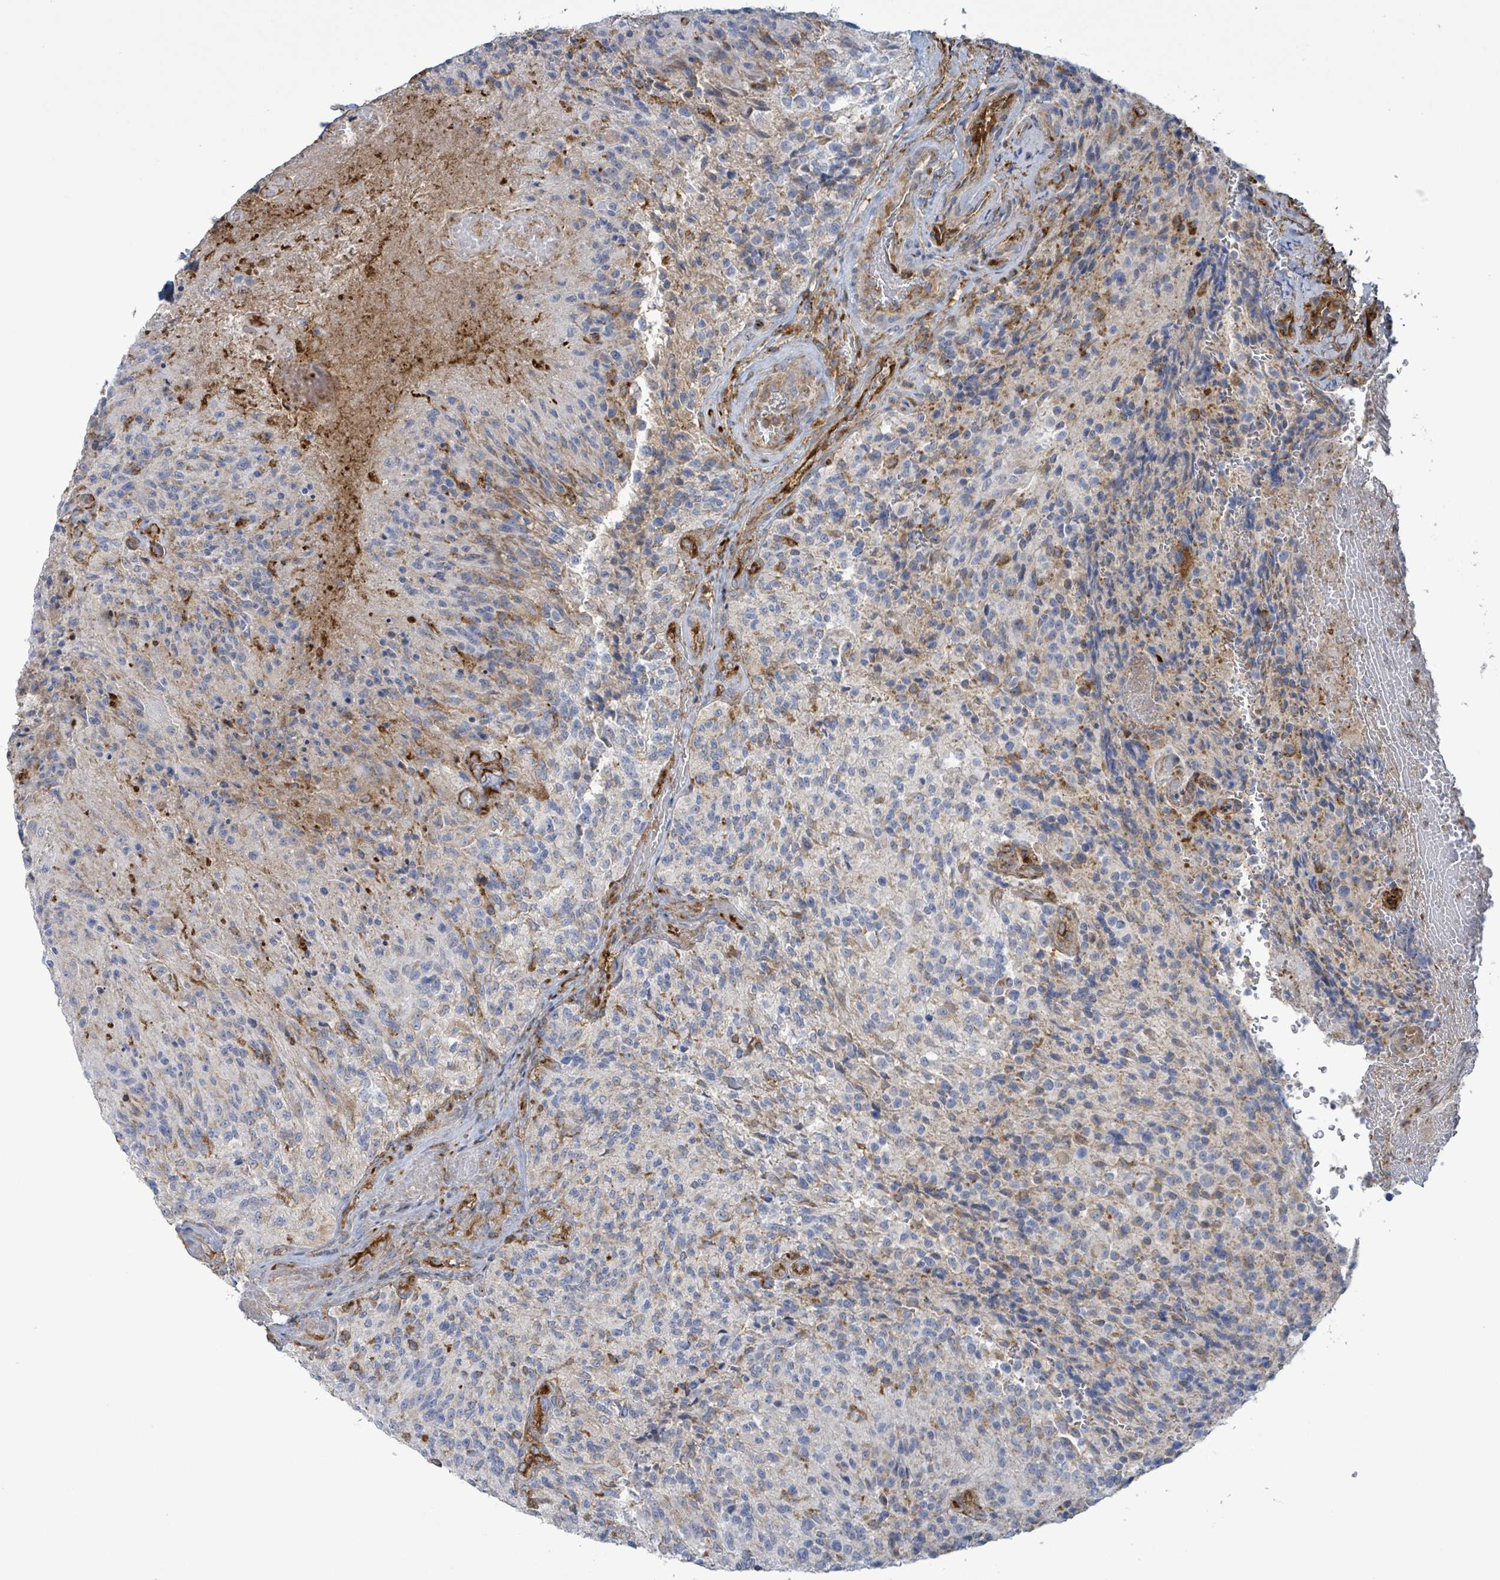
{"staining": {"intensity": "negative", "quantity": "none", "location": "none"}, "tissue": "glioma", "cell_type": "Tumor cells", "image_type": "cancer", "snomed": [{"axis": "morphology", "description": "Normal tissue, NOS"}, {"axis": "morphology", "description": "Glioma, malignant, High grade"}, {"axis": "topography", "description": "Cerebral cortex"}], "caption": "High magnification brightfield microscopy of glioma stained with DAB (brown) and counterstained with hematoxylin (blue): tumor cells show no significant positivity.", "gene": "EGFL7", "patient": {"sex": "male", "age": 56}}